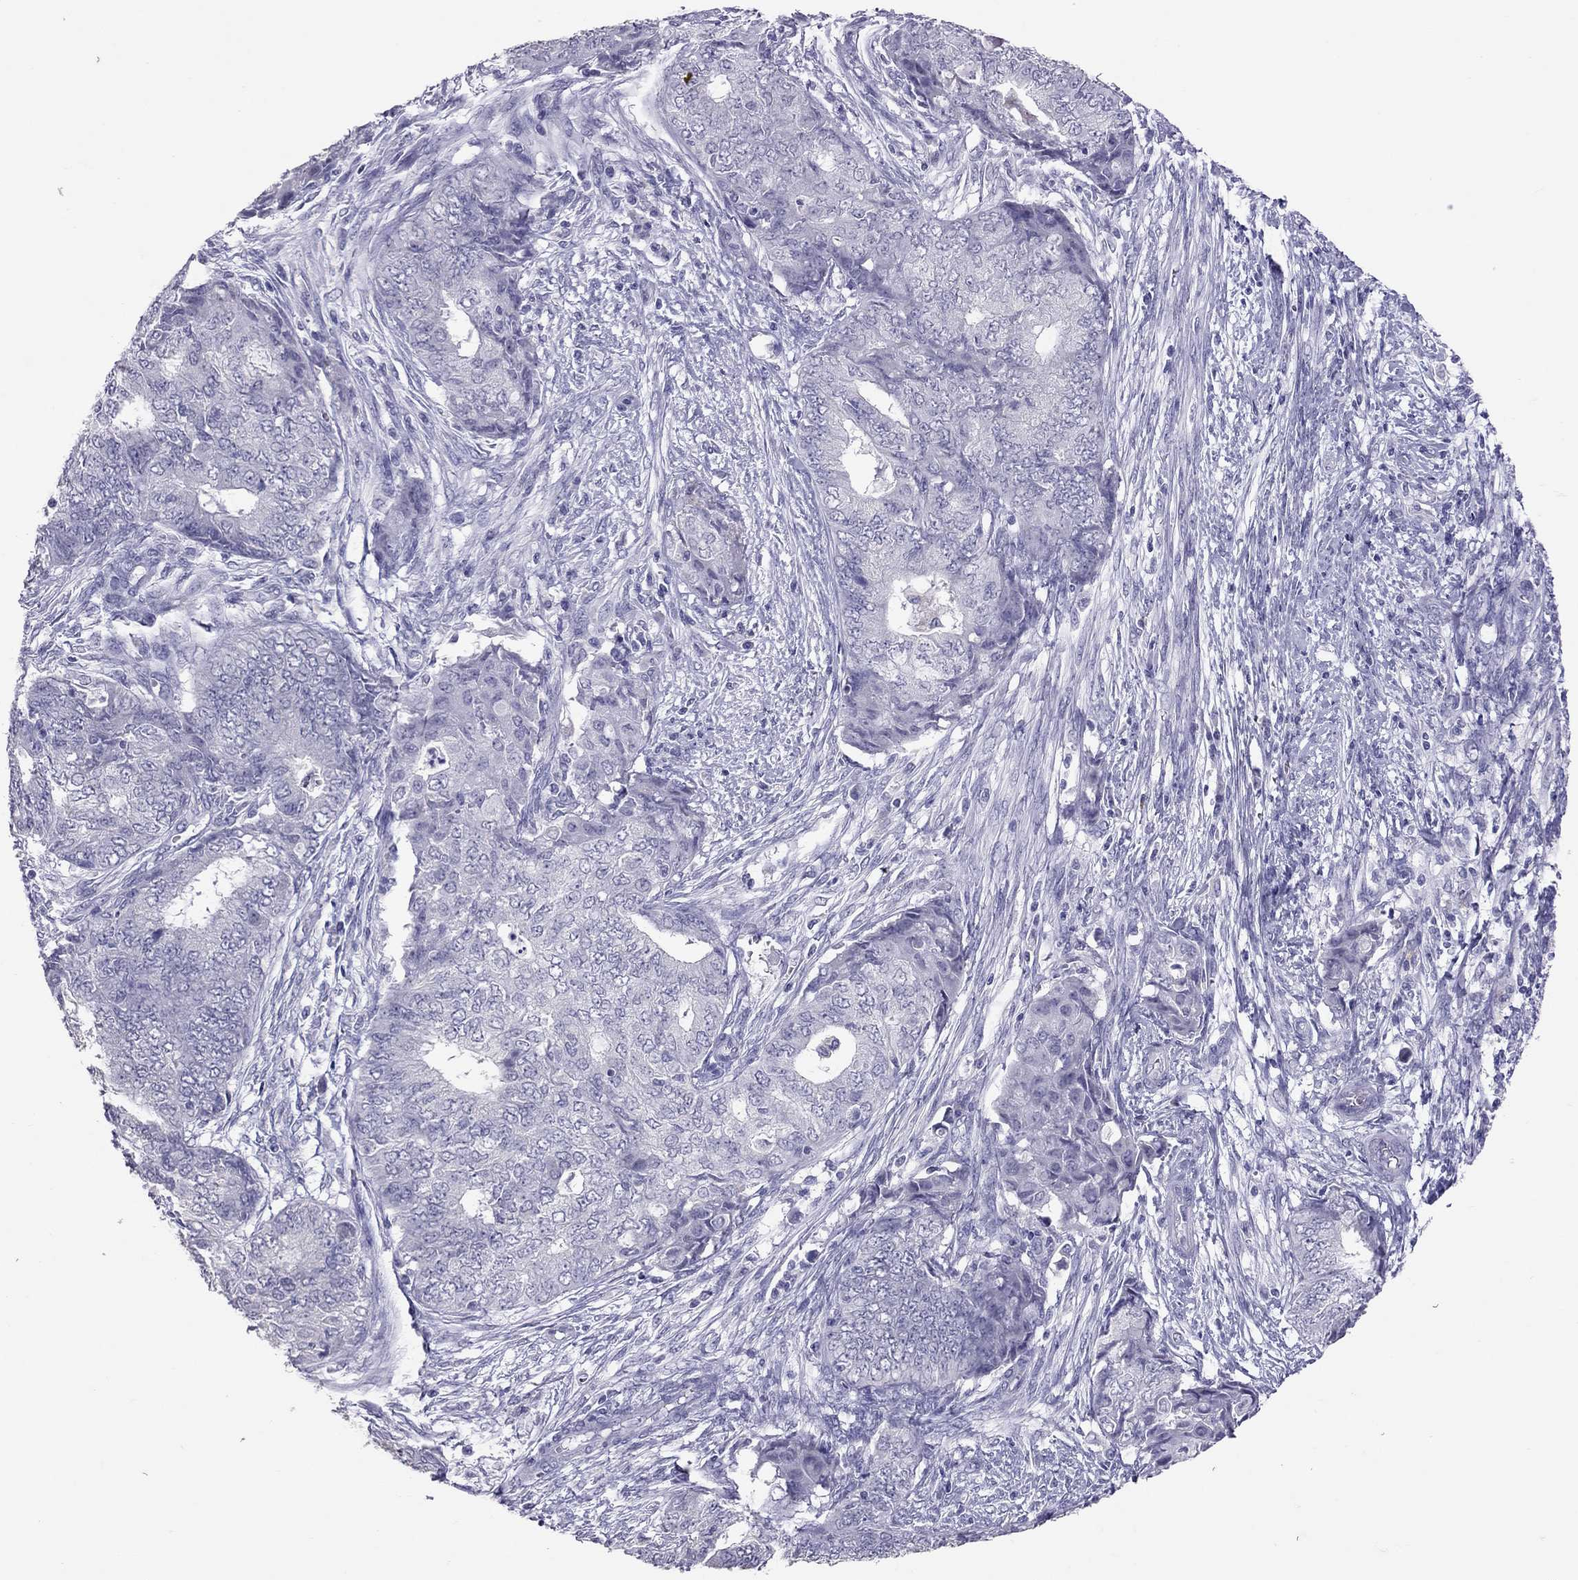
{"staining": {"intensity": "negative", "quantity": "none", "location": "none"}, "tissue": "endometrial cancer", "cell_type": "Tumor cells", "image_type": "cancer", "snomed": [{"axis": "morphology", "description": "Adenocarcinoma, NOS"}, {"axis": "topography", "description": "Endometrium"}], "caption": "DAB (3,3'-diaminobenzidine) immunohistochemical staining of endometrial cancer displays no significant staining in tumor cells. (Stains: DAB immunohistochemistry with hematoxylin counter stain, Microscopy: brightfield microscopy at high magnification).", "gene": "PSMB11", "patient": {"sex": "female", "age": 62}}